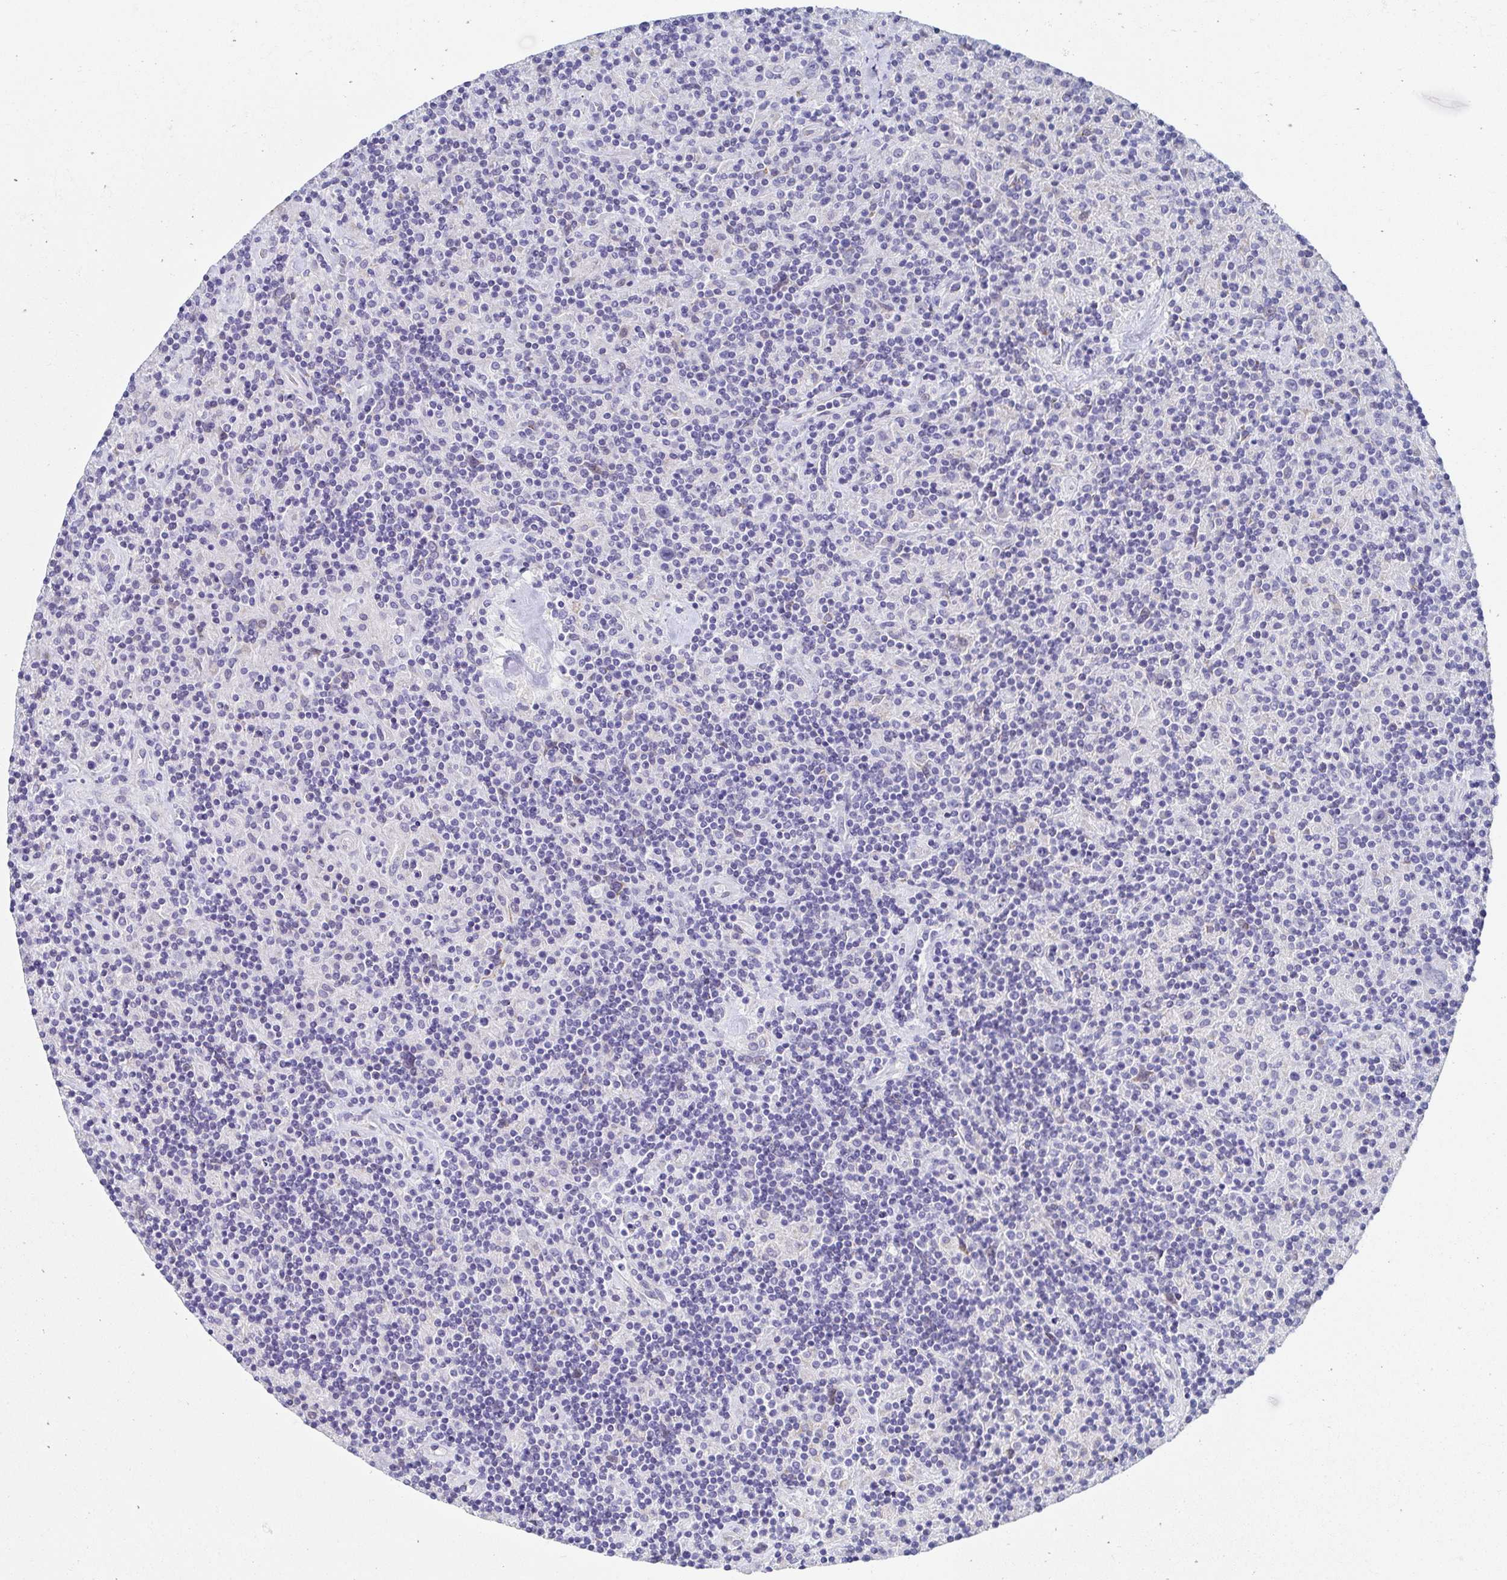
{"staining": {"intensity": "negative", "quantity": "none", "location": "none"}, "tissue": "lymphoma", "cell_type": "Tumor cells", "image_type": "cancer", "snomed": [{"axis": "morphology", "description": "Hodgkin's disease, NOS"}, {"axis": "topography", "description": "Lymph node"}], "caption": "Hodgkin's disease stained for a protein using immunohistochemistry displays no positivity tumor cells.", "gene": "AKAP14", "patient": {"sex": "male", "age": 70}}